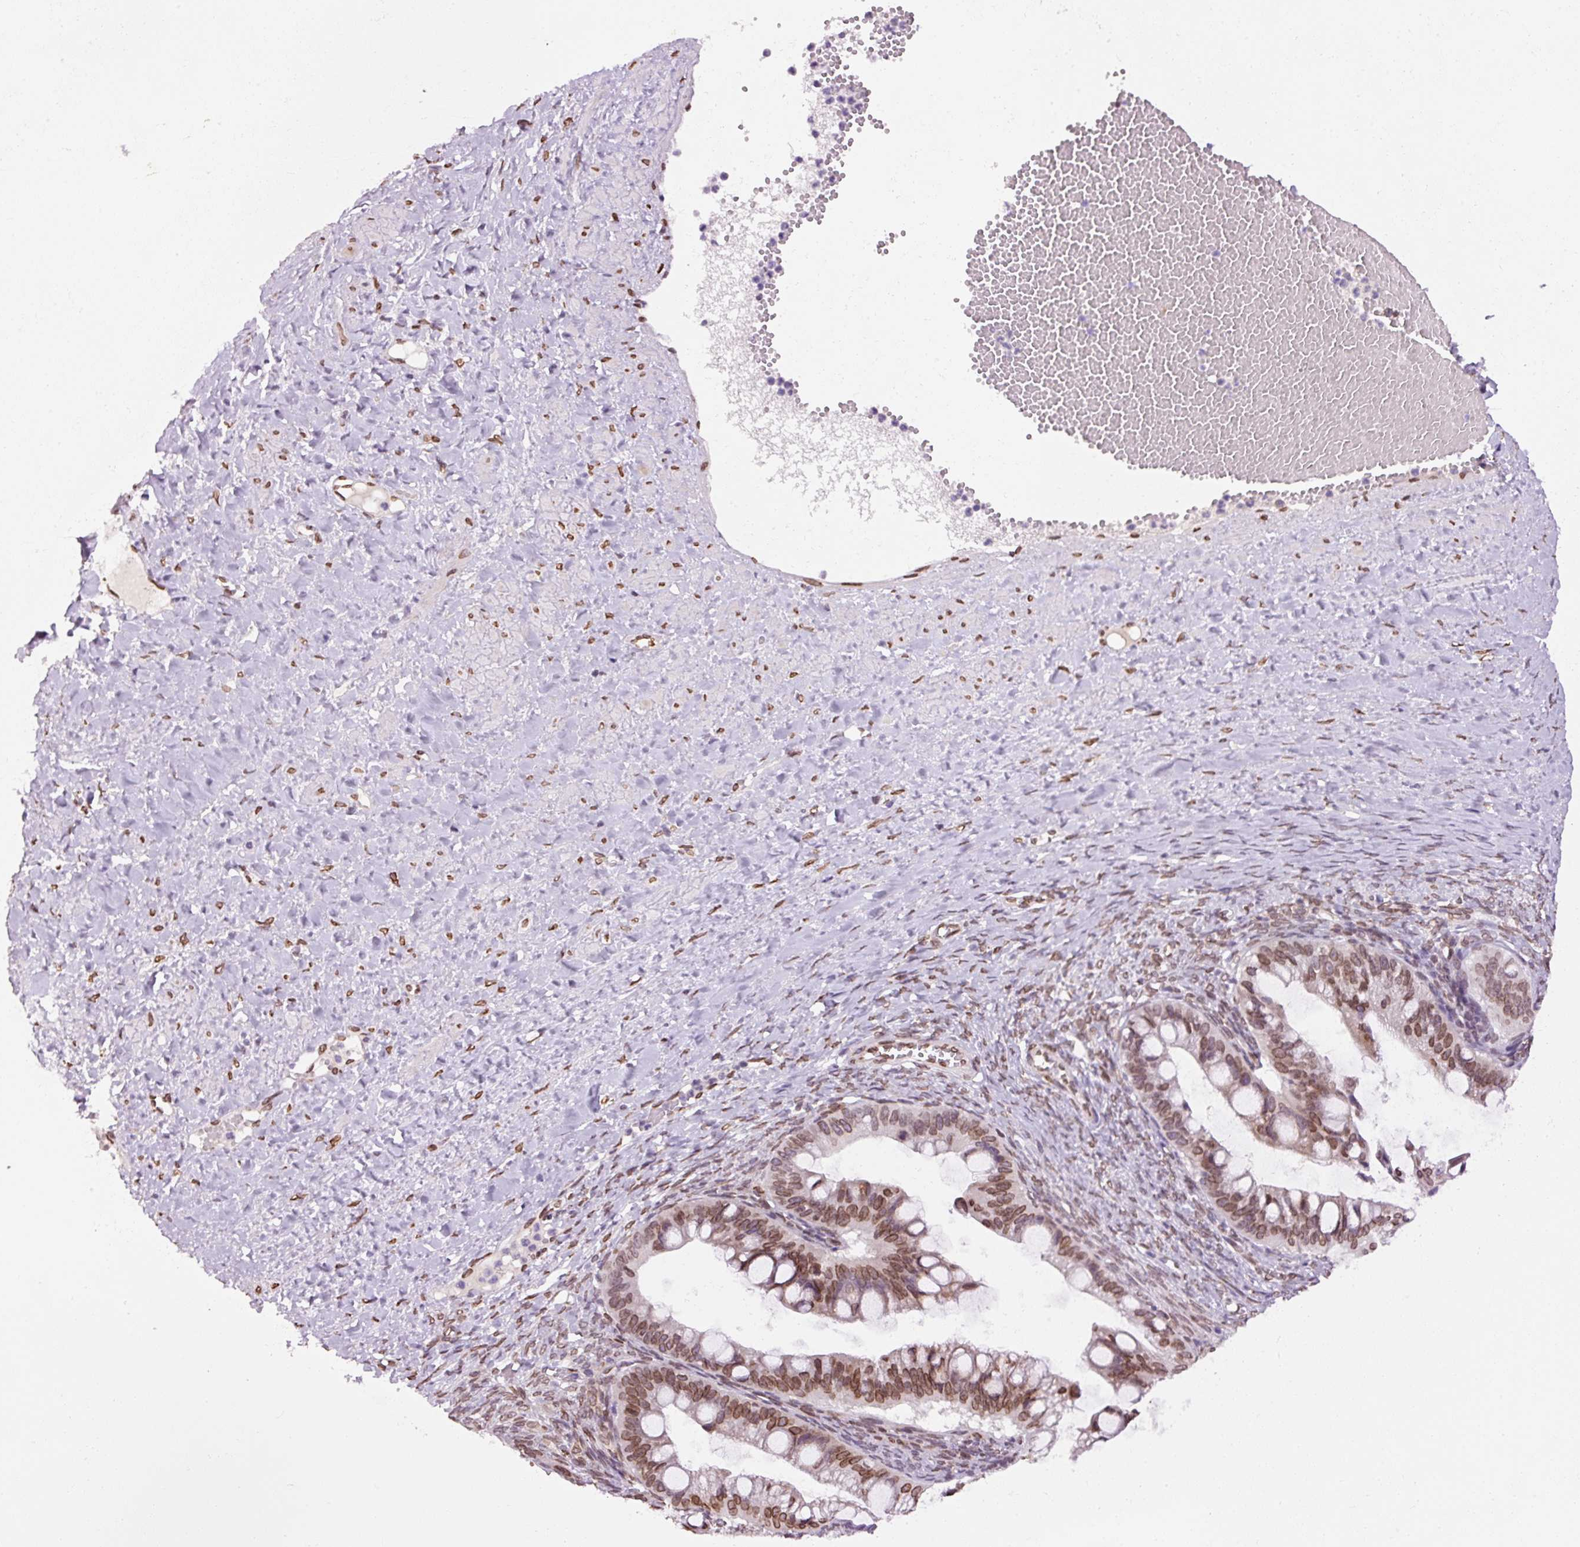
{"staining": {"intensity": "moderate", "quantity": ">75%", "location": "cytoplasmic/membranous,nuclear"}, "tissue": "ovarian cancer", "cell_type": "Tumor cells", "image_type": "cancer", "snomed": [{"axis": "morphology", "description": "Cystadenocarcinoma, mucinous, NOS"}, {"axis": "topography", "description": "Ovary"}], "caption": "Ovarian cancer (mucinous cystadenocarcinoma) stained with DAB immunohistochemistry displays medium levels of moderate cytoplasmic/membranous and nuclear staining in about >75% of tumor cells.", "gene": "ZNF224", "patient": {"sex": "female", "age": 73}}